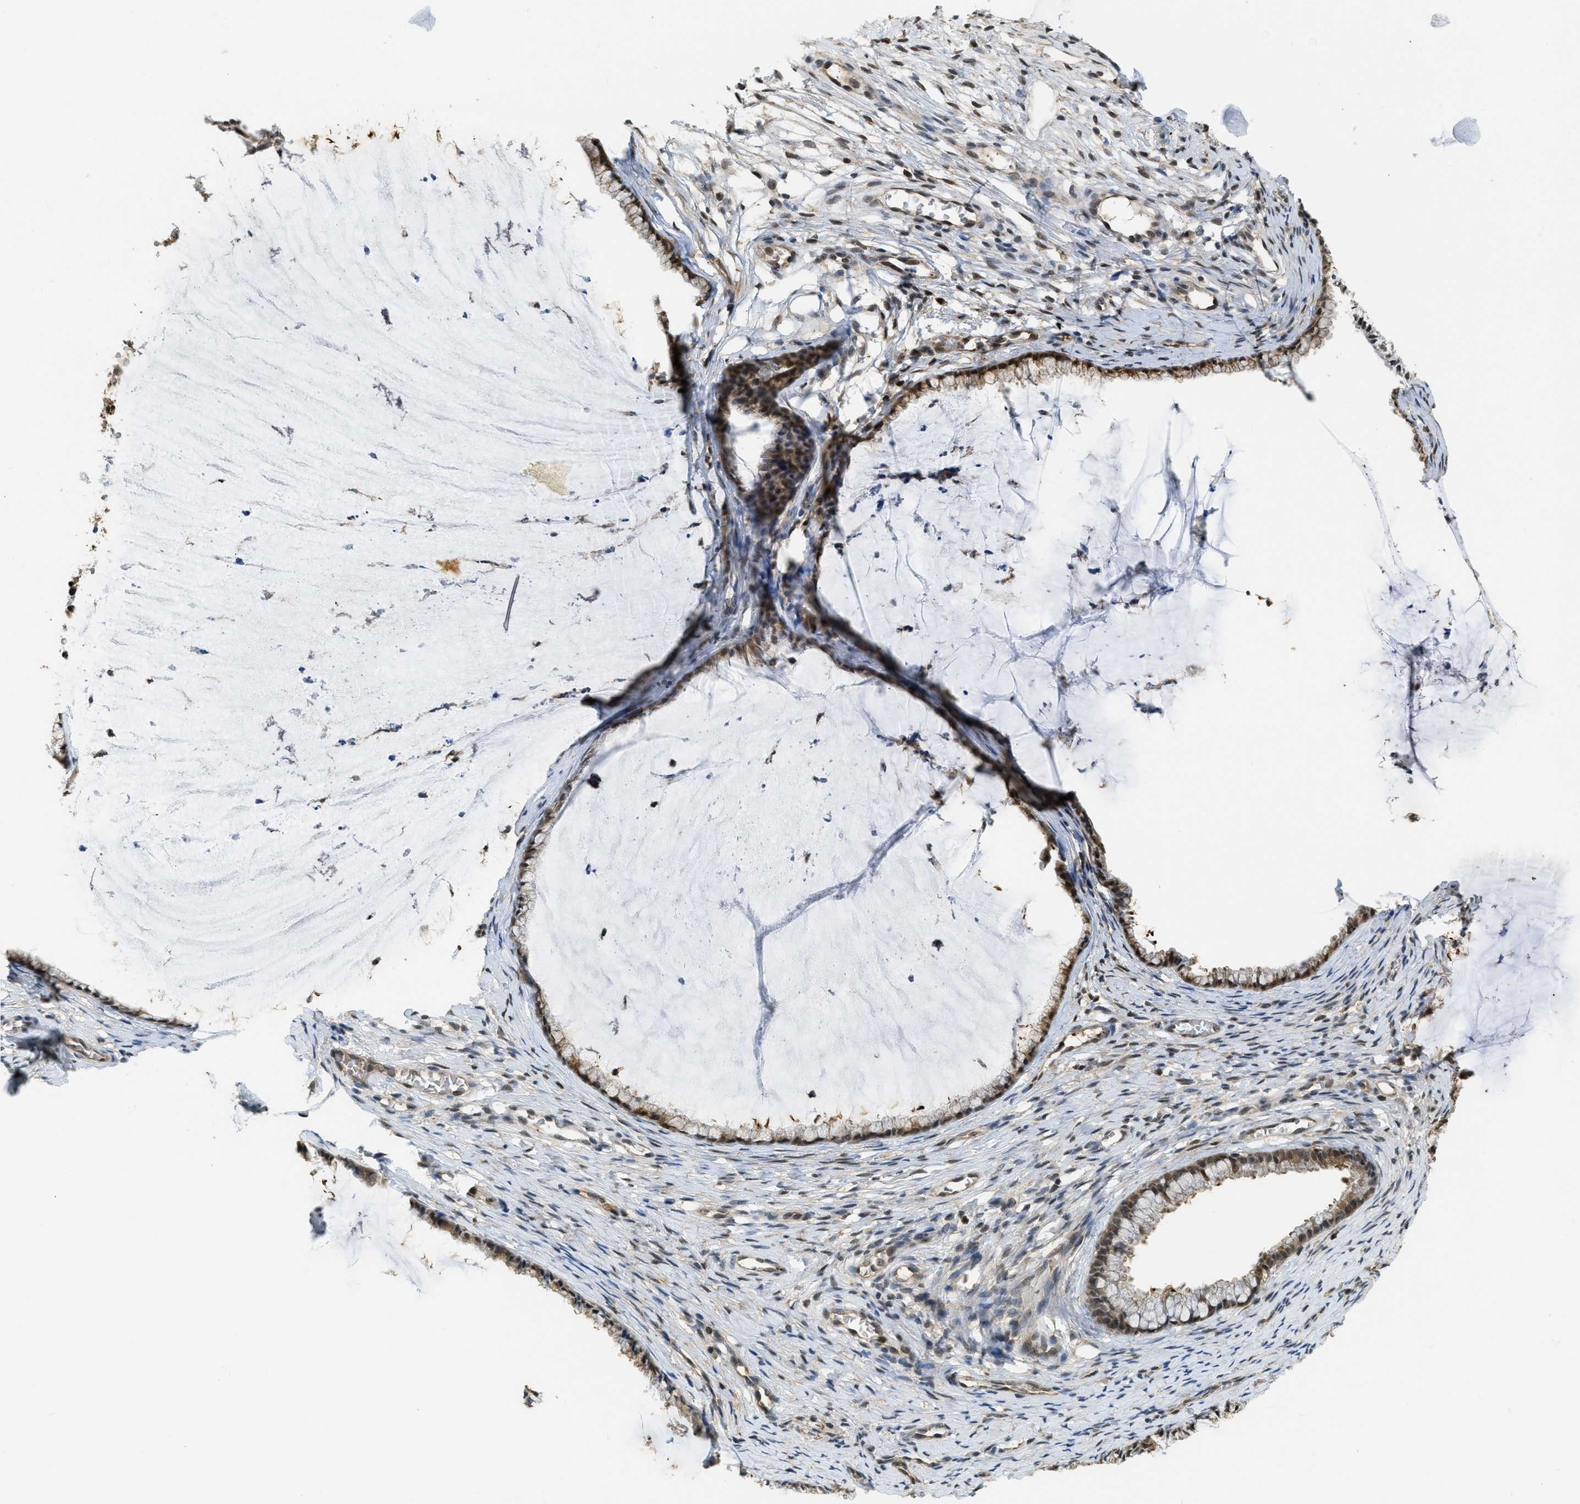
{"staining": {"intensity": "moderate", "quantity": ">75%", "location": "cytoplasmic/membranous,nuclear"}, "tissue": "cervix", "cell_type": "Glandular cells", "image_type": "normal", "snomed": [{"axis": "morphology", "description": "Normal tissue, NOS"}, {"axis": "topography", "description": "Cervix"}], "caption": "Cervix stained for a protein (brown) shows moderate cytoplasmic/membranous,nuclear positive expression in about >75% of glandular cells.", "gene": "PSMC5", "patient": {"sex": "female", "age": 77}}